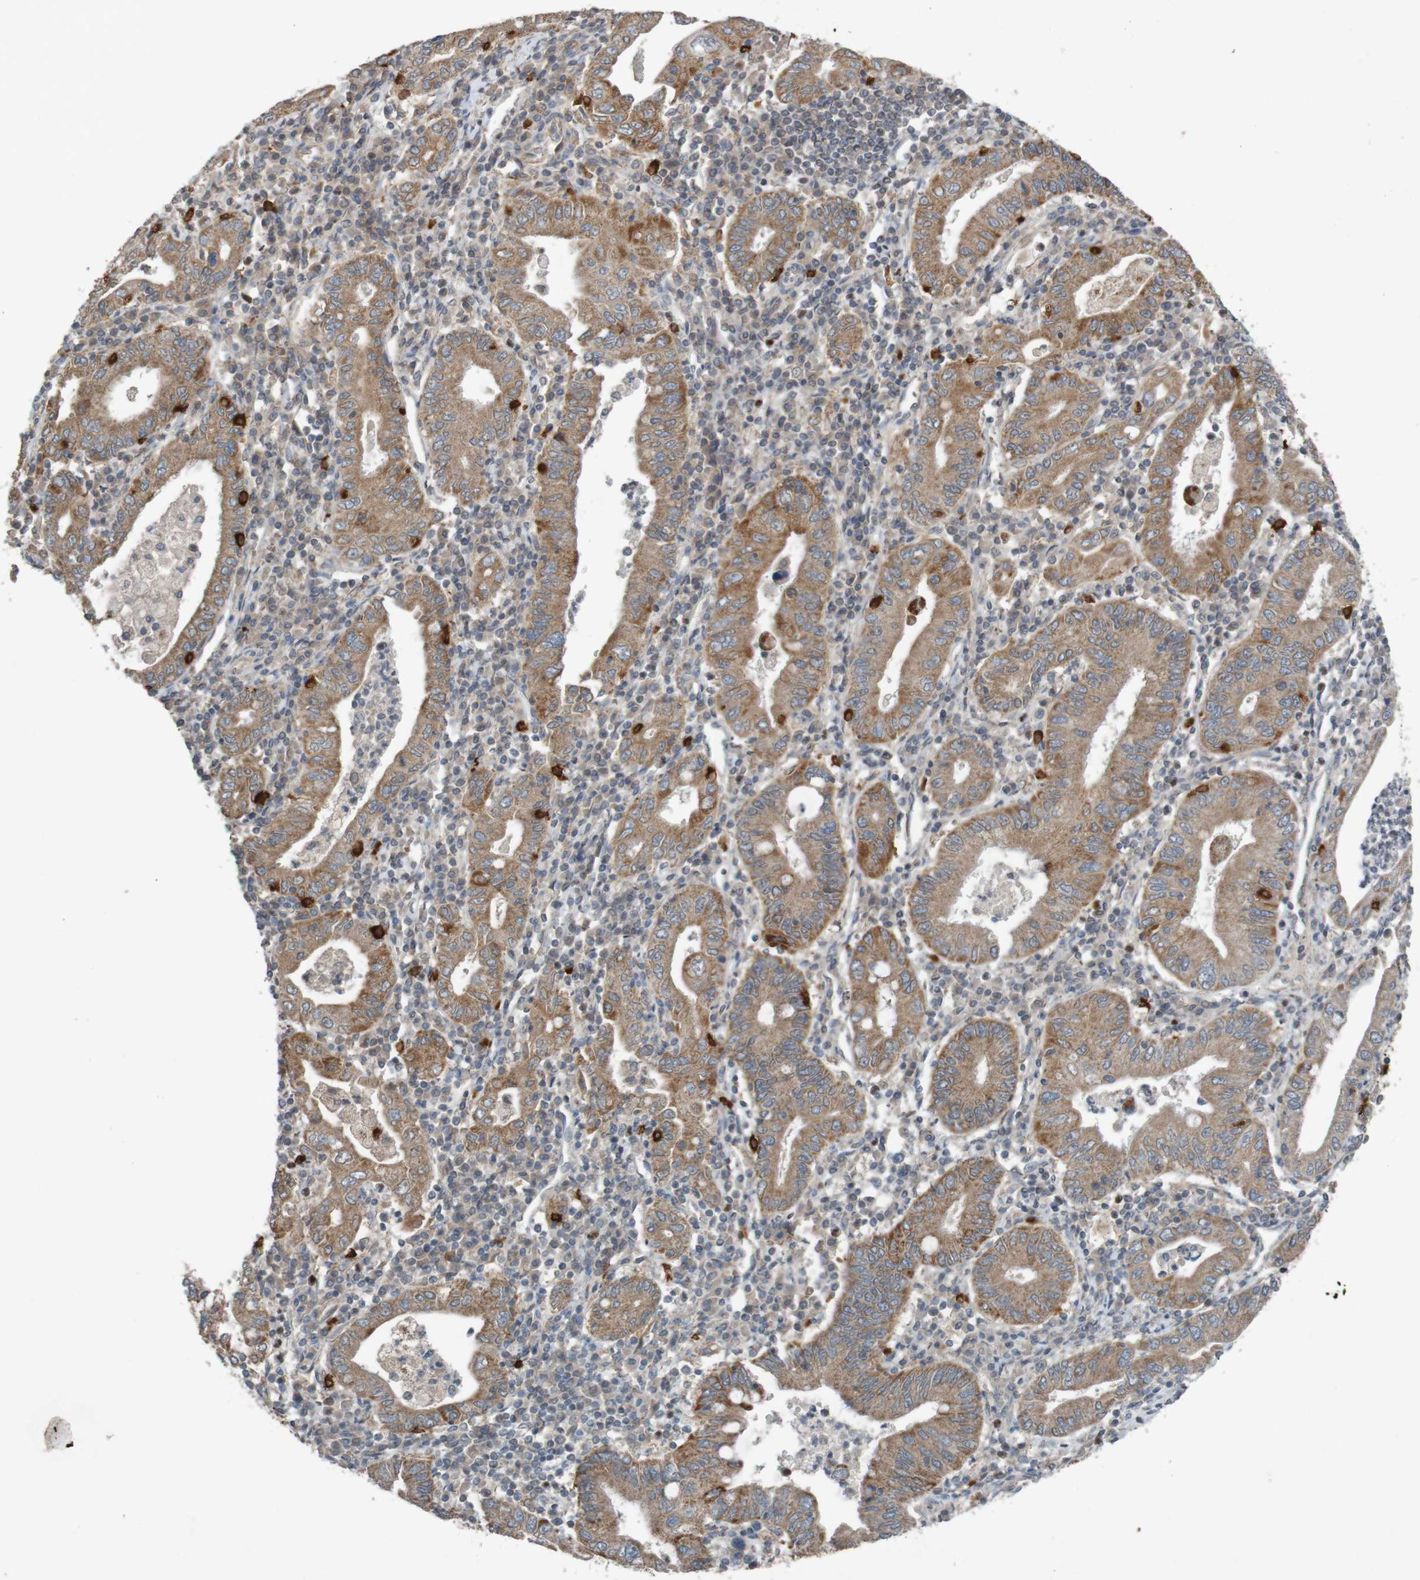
{"staining": {"intensity": "moderate", "quantity": ">75%", "location": "cytoplasmic/membranous"}, "tissue": "stomach cancer", "cell_type": "Tumor cells", "image_type": "cancer", "snomed": [{"axis": "morphology", "description": "Normal tissue, NOS"}, {"axis": "morphology", "description": "Adenocarcinoma, NOS"}, {"axis": "topography", "description": "Esophagus"}, {"axis": "topography", "description": "Stomach, upper"}, {"axis": "topography", "description": "Peripheral nerve tissue"}], "caption": "Immunohistochemistry (IHC) image of stomach cancer stained for a protein (brown), which displays medium levels of moderate cytoplasmic/membranous positivity in approximately >75% of tumor cells.", "gene": "B3GAT2", "patient": {"sex": "male", "age": 62}}